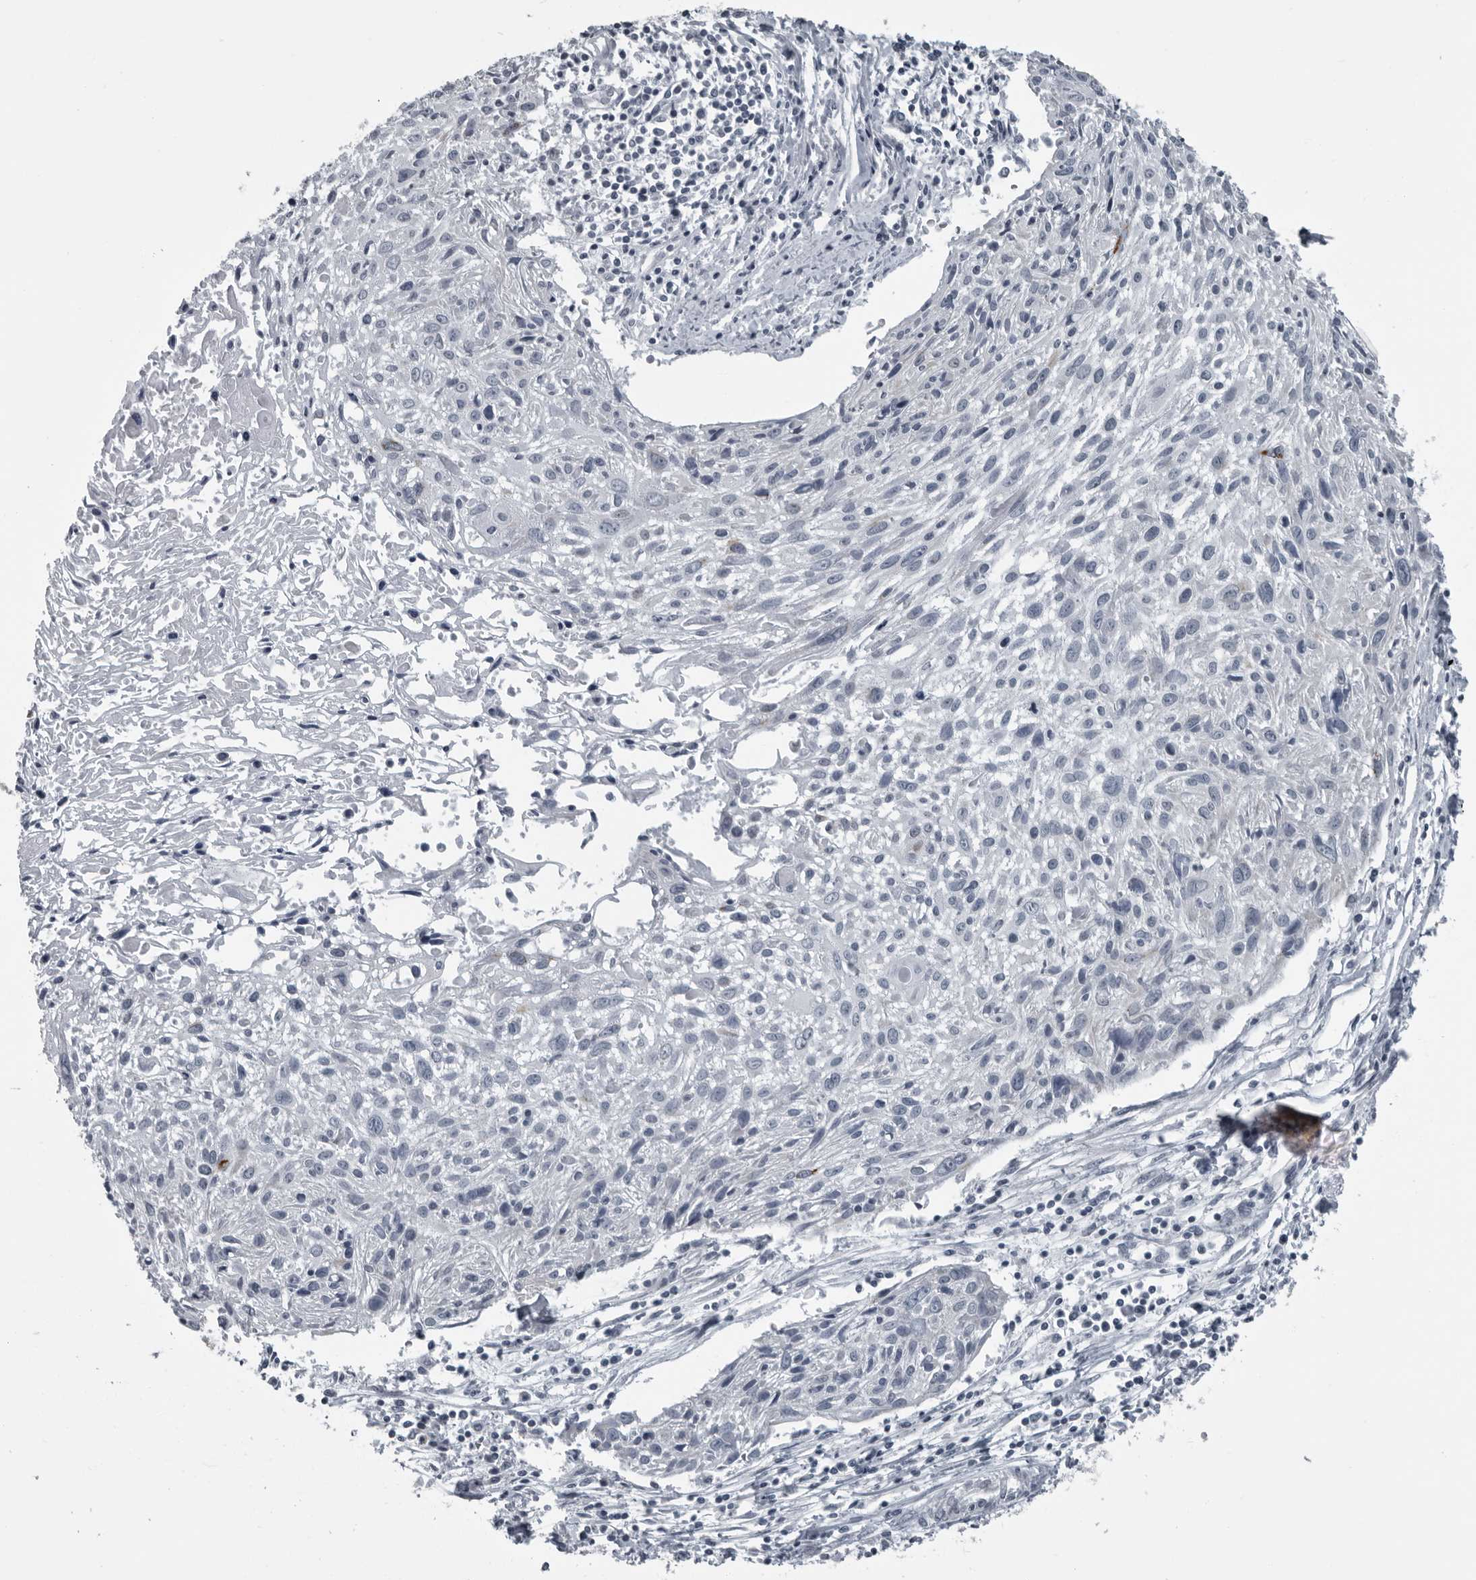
{"staining": {"intensity": "negative", "quantity": "none", "location": "none"}, "tissue": "cervical cancer", "cell_type": "Tumor cells", "image_type": "cancer", "snomed": [{"axis": "morphology", "description": "Squamous cell carcinoma, NOS"}, {"axis": "topography", "description": "Cervix"}], "caption": "There is no significant staining in tumor cells of cervical cancer.", "gene": "RTCA", "patient": {"sex": "female", "age": 51}}